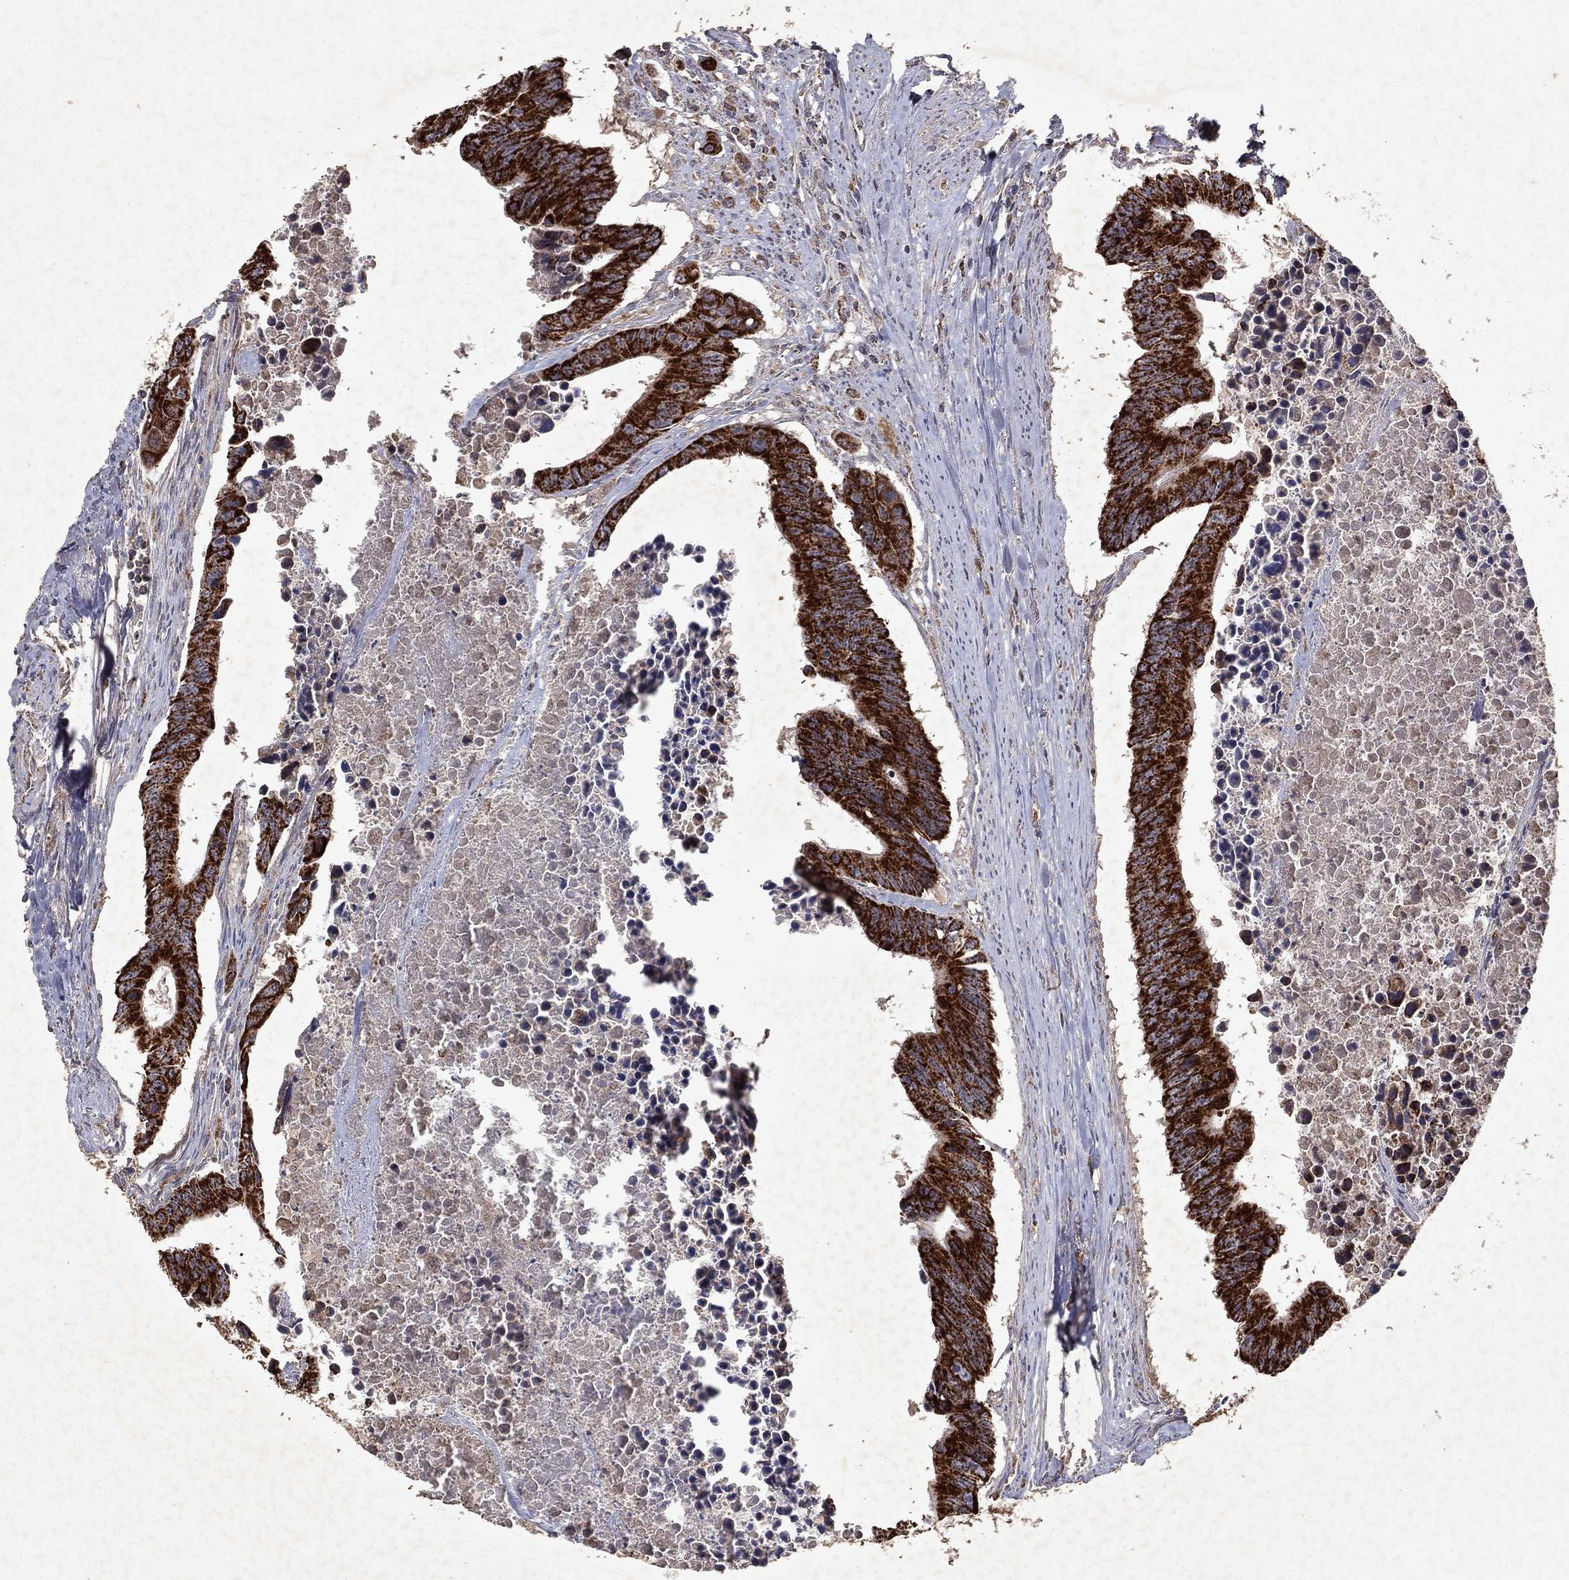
{"staining": {"intensity": "strong", "quantity": ">75%", "location": "cytoplasmic/membranous"}, "tissue": "colorectal cancer", "cell_type": "Tumor cells", "image_type": "cancer", "snomed": [{"axis": "morphology", "description": "Adenocarcinoma, NOS"}, {"axis": "topography", "description": "Colon"}], "caption": "Immunohistochemistry micrograph of colorectal adenocarcinoma stained for a protein (brown), which shows high levels of strong cytoplasmic/membranous staining in about >75% of tumor cells.", "gene": "PYROXD2", "patient": {"sex": "female", "age": 87}}